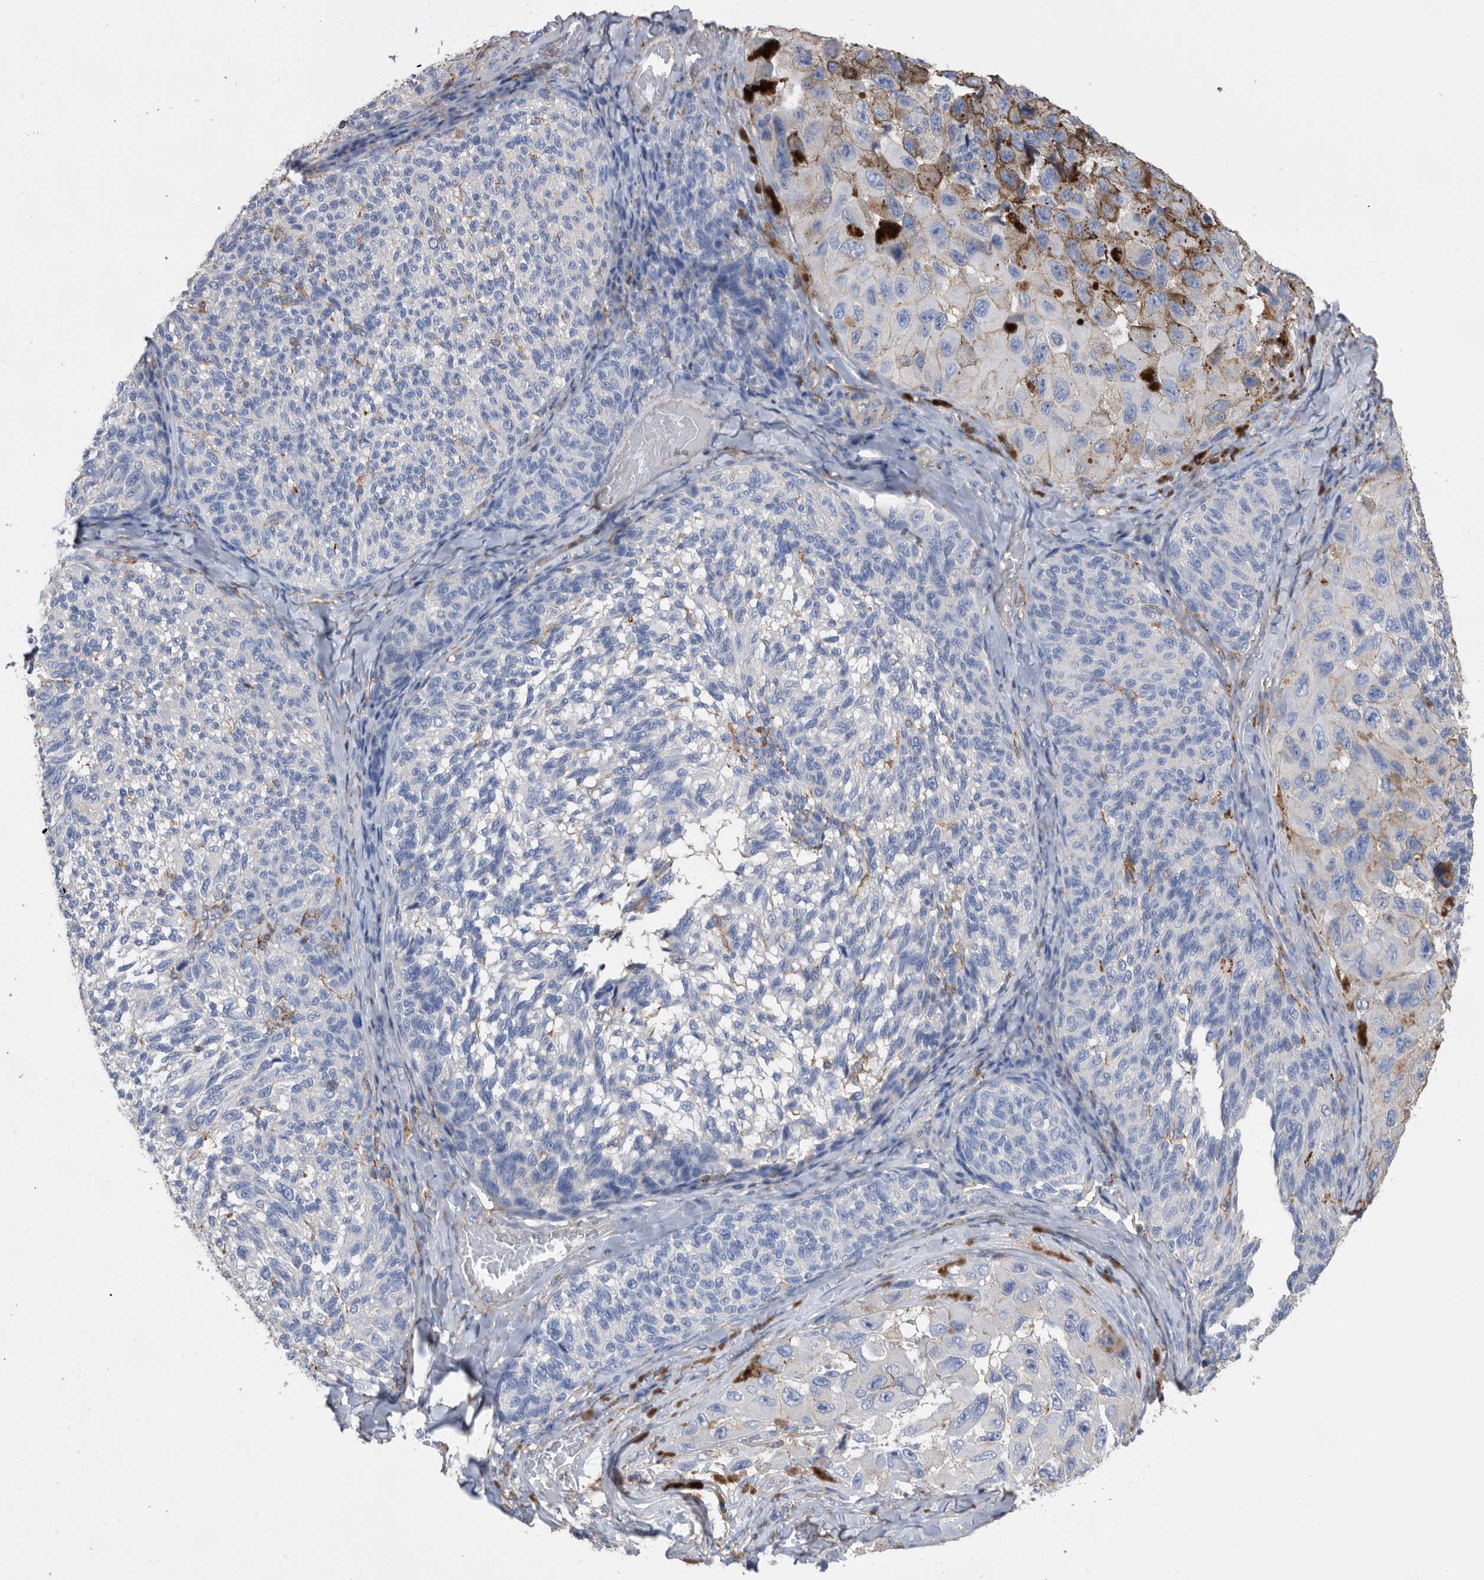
{"staining": {"intensity": "negative", "quantity": "none", "location": "none"}, "tissue": "melanoma", "cell_type": "Tumor cells", "image_type": "cancer", "snomed": [{"axis": "morphology", "description": "Malignant melanoma, NOS"}, {"axis": "topography", "description": "Skin"}], "caption": "A photomicrograph of melanoma stained for a protein reveals no brown staining in tumor cells.", "gene": "MS4A4A", "patient": {"sex": "female", "age": 73}}